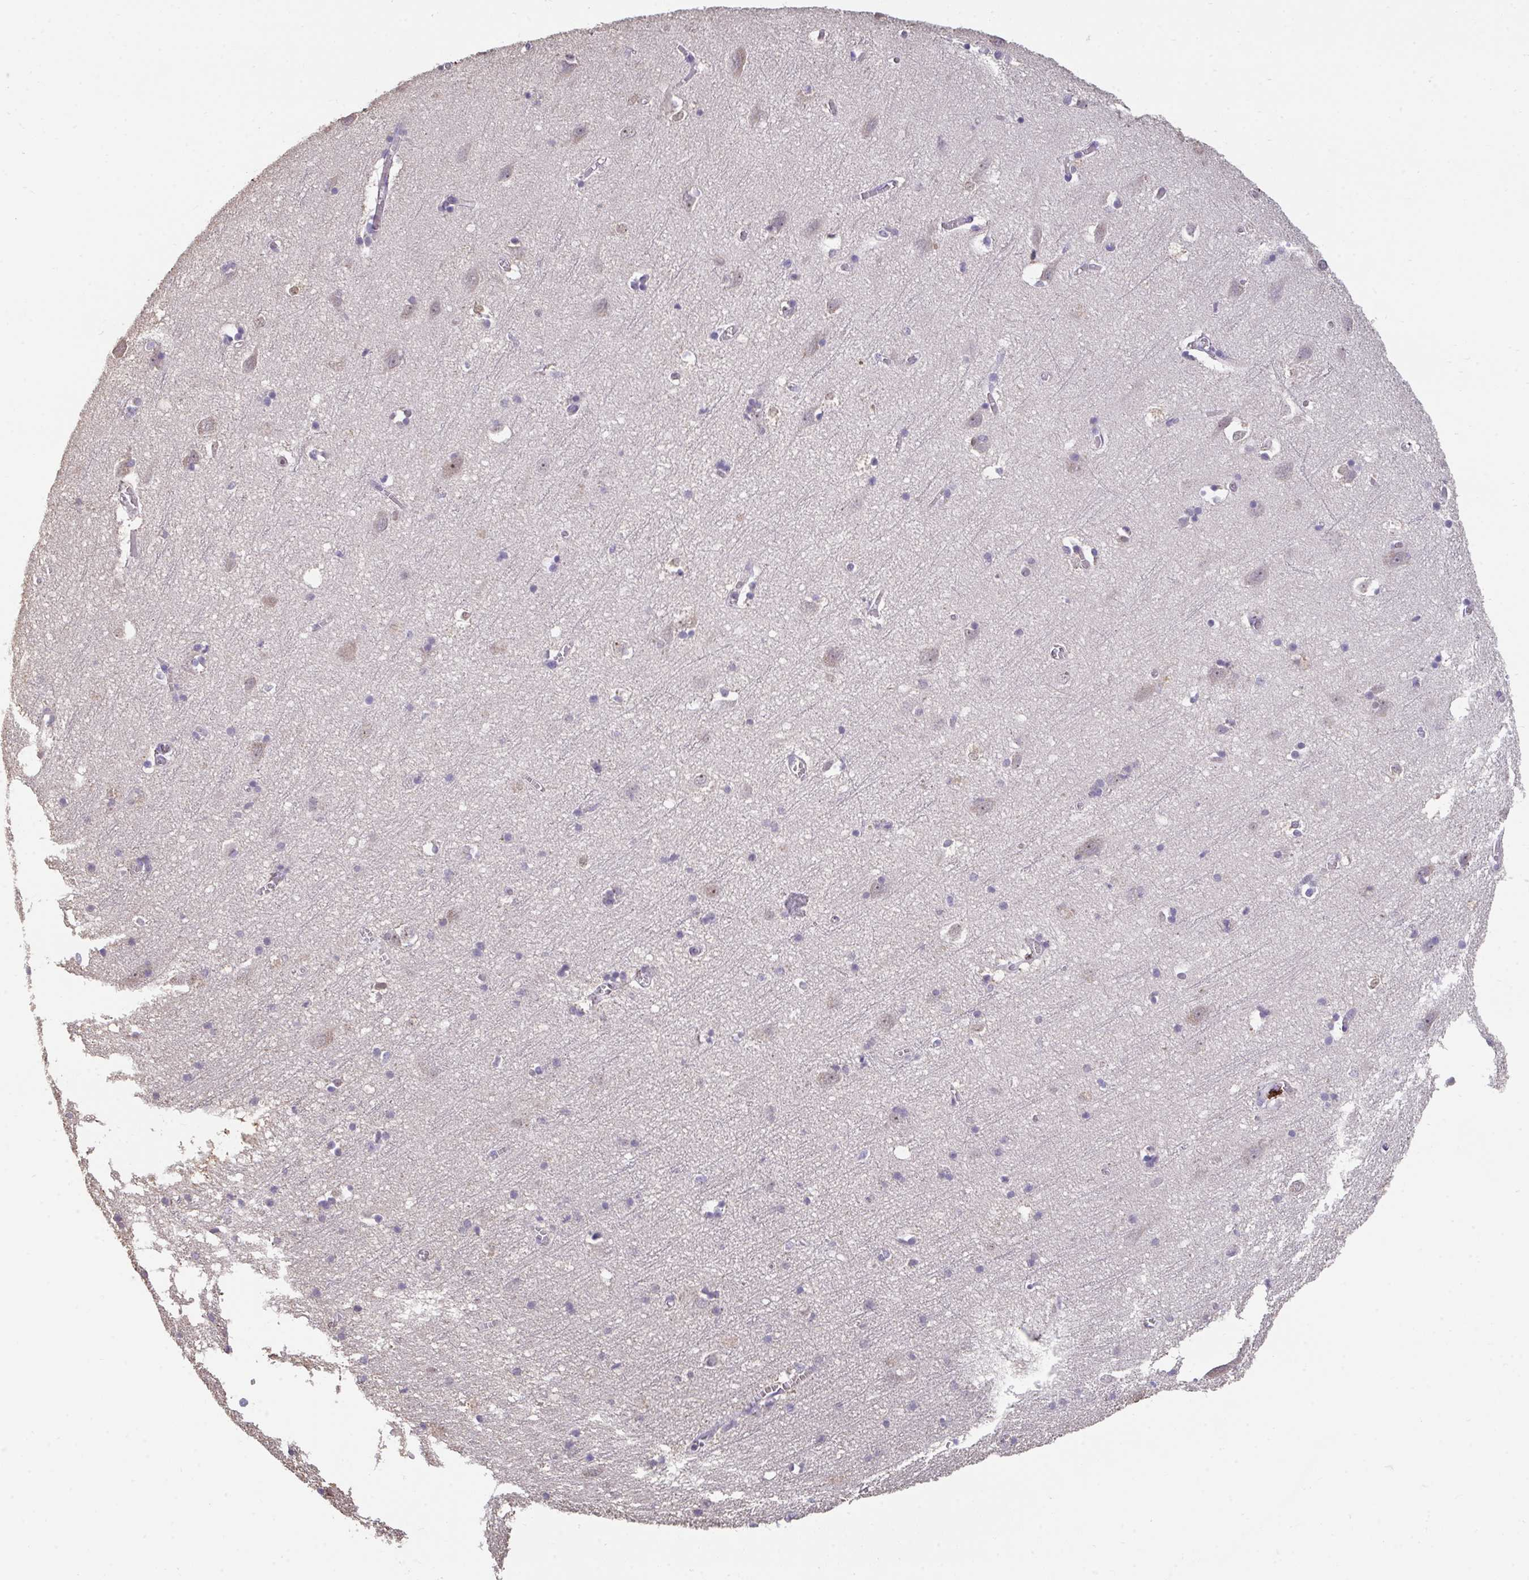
{"staining": {"intensity": "negative", "quantity": "none", "location": "none"}, "tissue": "cerebral cortex", "cell_type": "Endothelial cells", "image_type": "normal", "snomed": [{"axis": "morphology", "description": "Normal tissue, NOS"}, {"axis": "topography", "description": "Cerebral cortex"}], "caption": "Human cerebral cortex stained for a protein using immunohistochemistry (IHC) demonstrates no expression in endothelial cells.", "gene": "SENP3", "patient": {"sex": "male", "age": 70}}